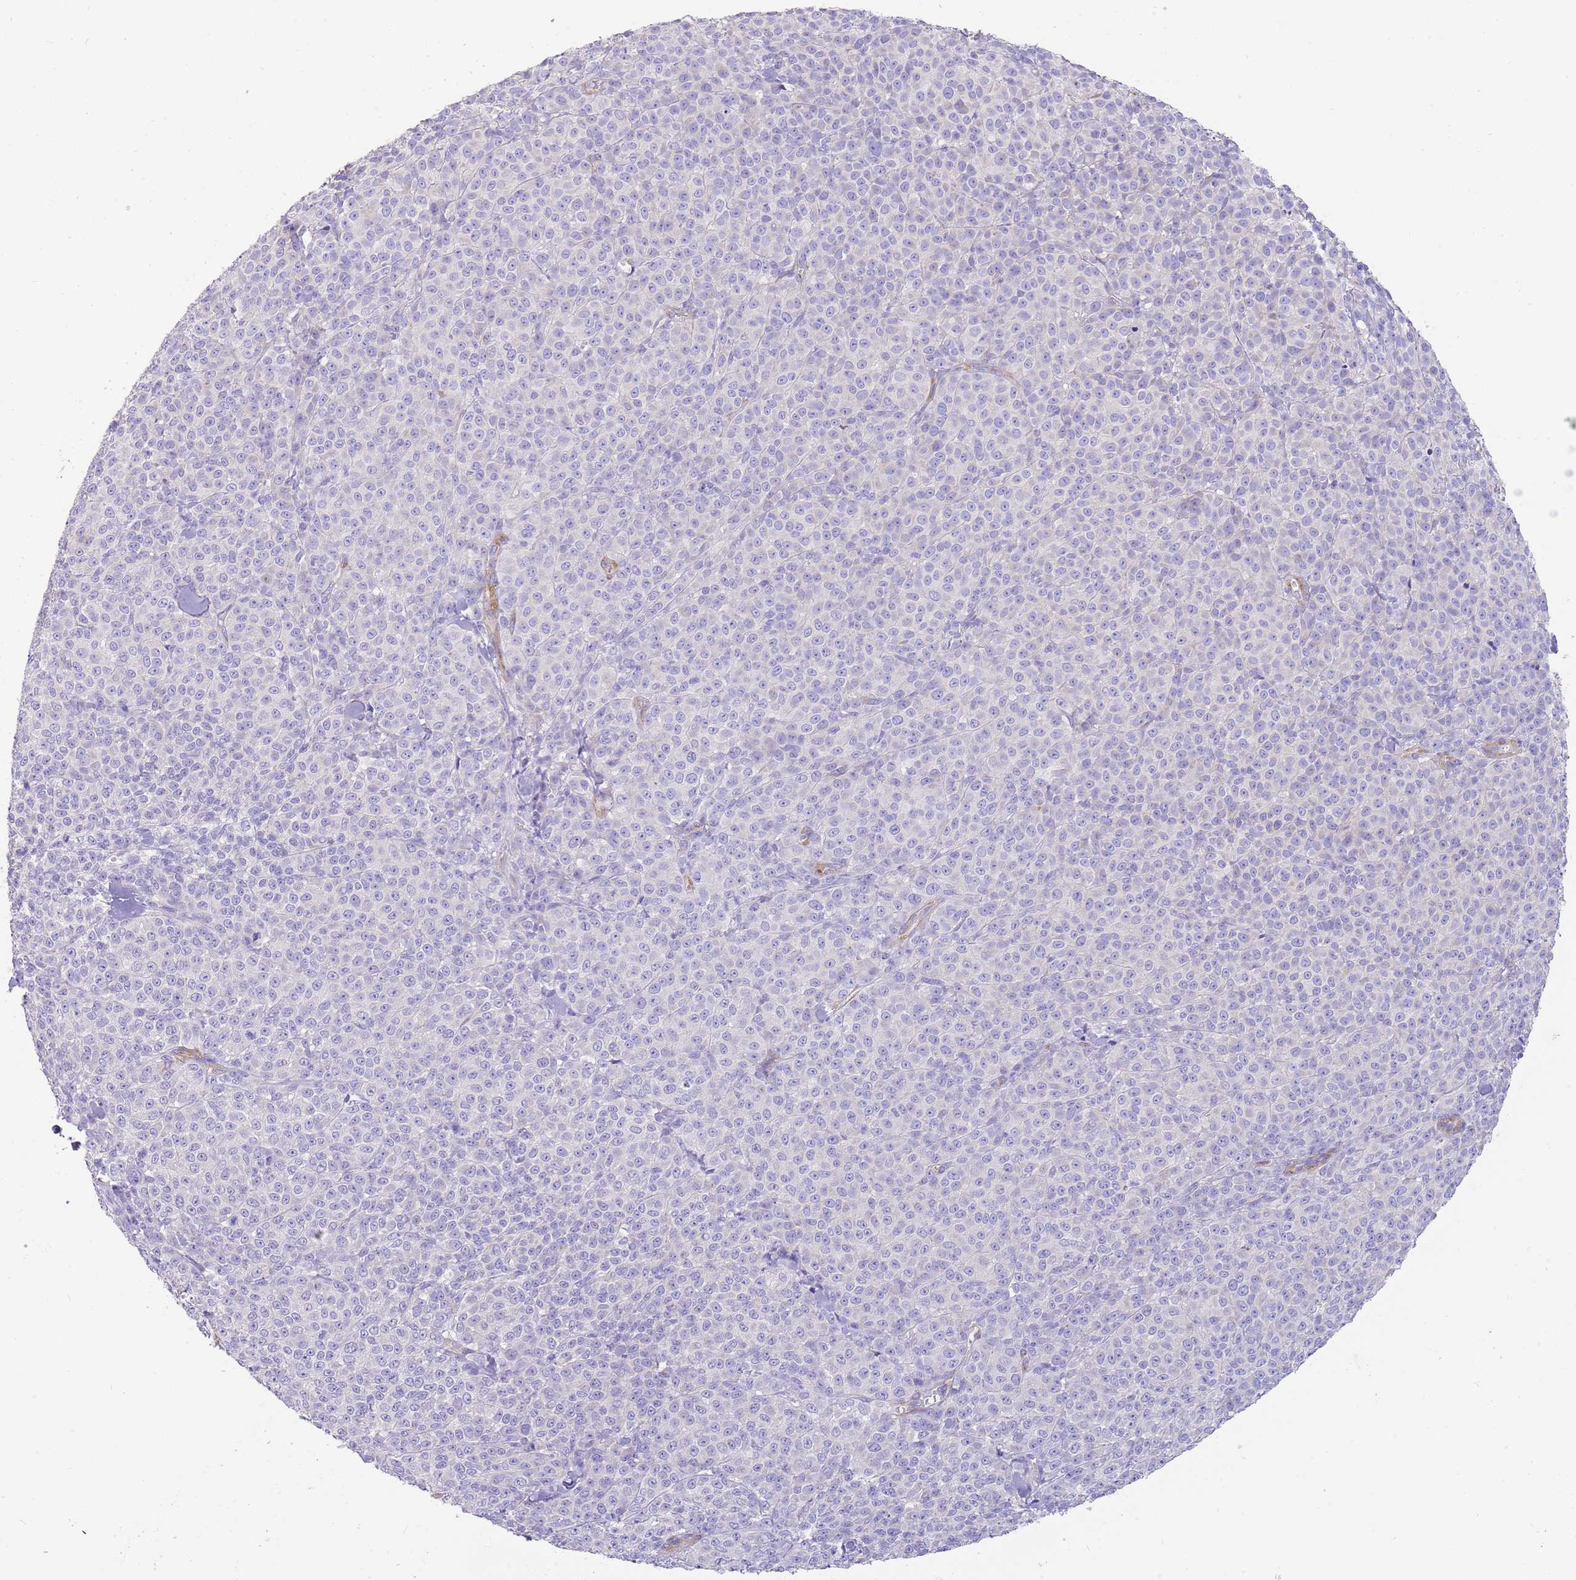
{"staining": {"intensity": "negative", "quantity": "none", "location": "none"}, "tissue": "melanoma", "cell_type": "Tumor cells", "image_type": "cancer", "snomed": [{"axis": "morphology", "description": "Normal tissue, NOS"}, {"axis": "morphology", "description": "Malignant melanoma, NOS"}, {"axis": "topography", "description": "Skin"}], "caption": "Tumor cells show no significant positivity in malignant melanoma.", "gene": "SERINC3", "patient": {"sex": "female", "age": 34}}